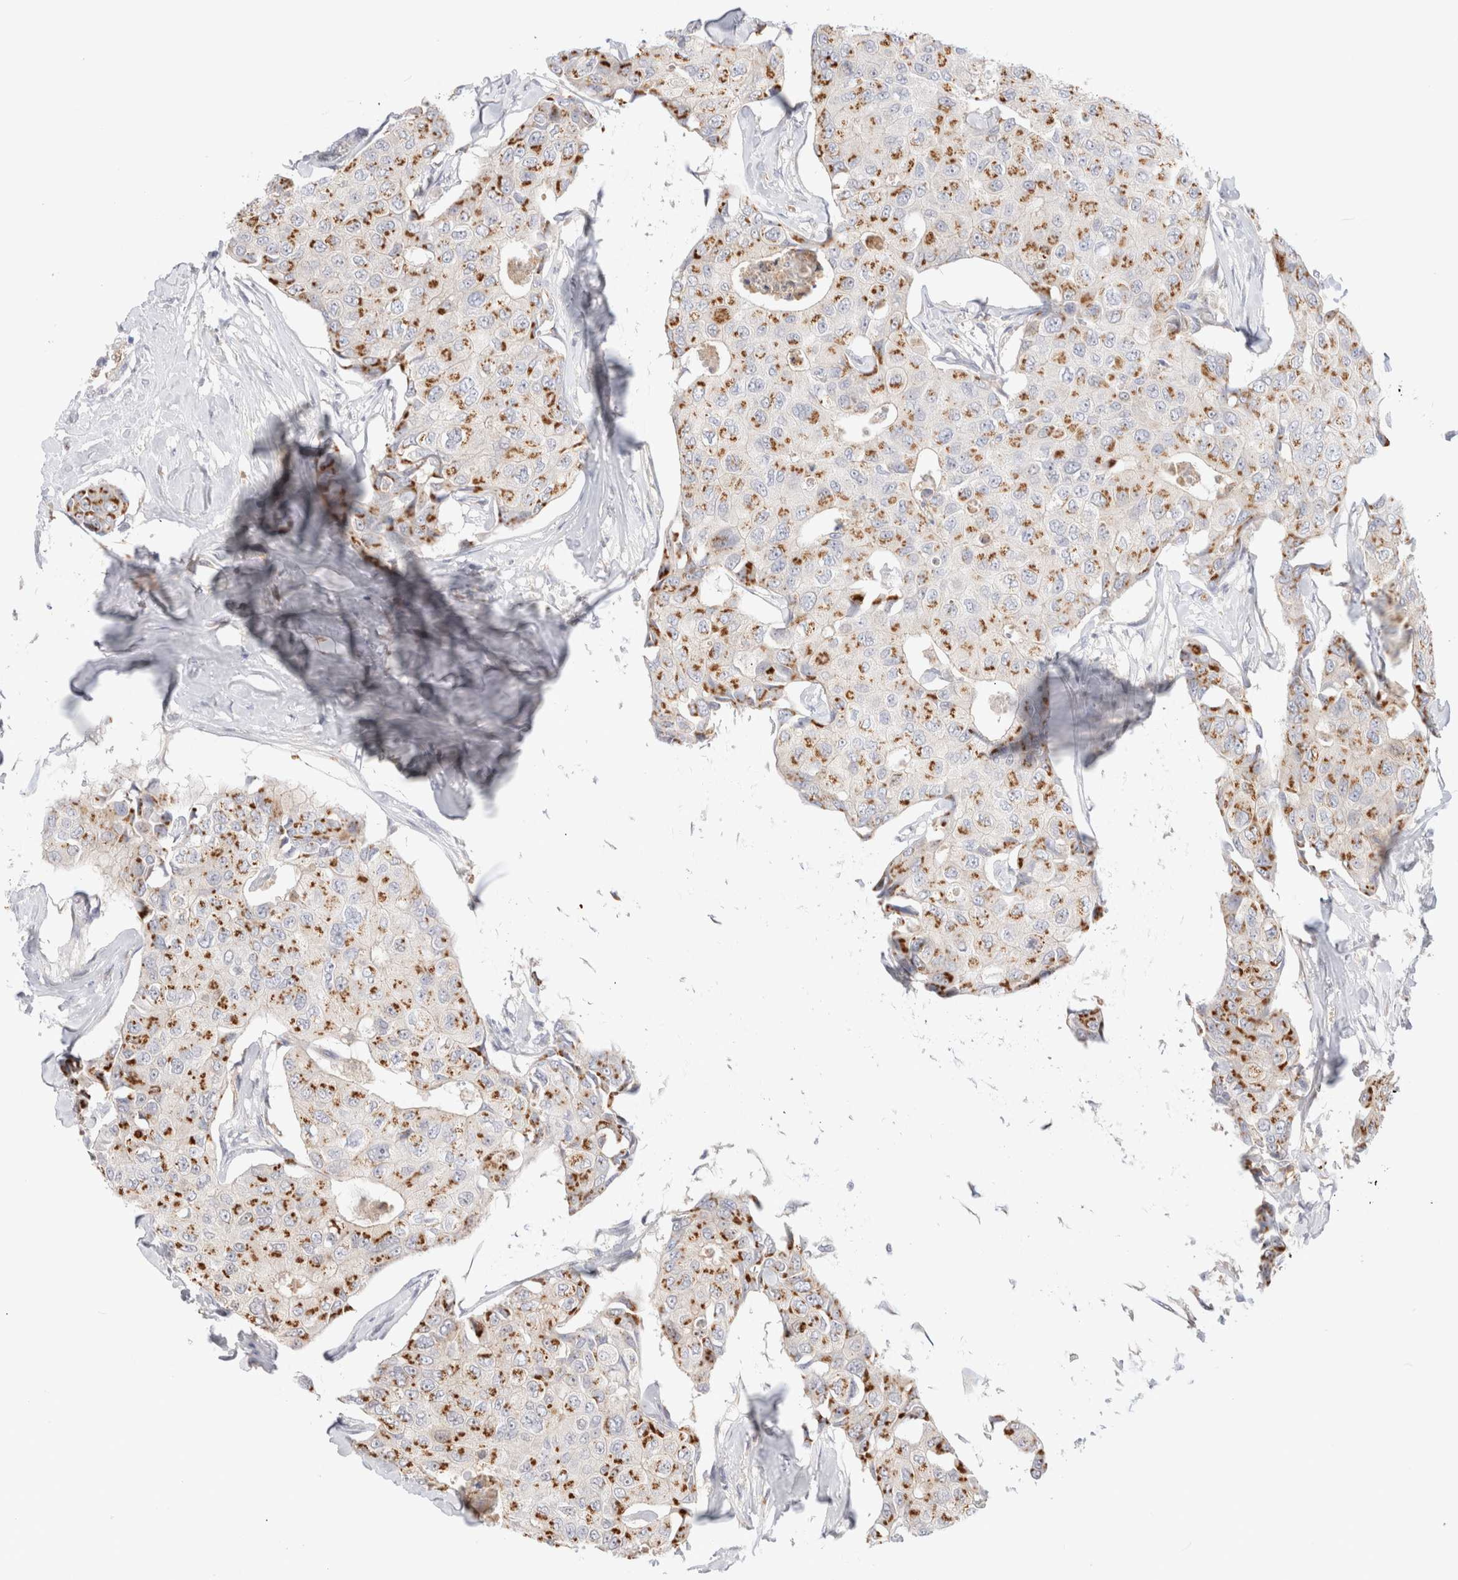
{"staining": {"intensity": "moderate", "quantity": ">75%", "location": "cytoplasmic/membranous"}, "tissue": "breast cancer", "cell_type": "Tumor cells", "image_type": "cancer", "snomed": [{"axis": "morphology", "description": "Duct carcinoma"}, {"axis": "topography", "description": "Breast"}], "caption": "Moderate cytoplasmic/membranous expression is seen in about >75% of tumor cells in breast intraductal carcinoma. The staining is performed using DAB brown chromogen to label protein expression. The nuclei are counter-stained blue using hematoxylin.", "gene": "EFCAB13", "patient": {"sex": "female", "age": 80}}